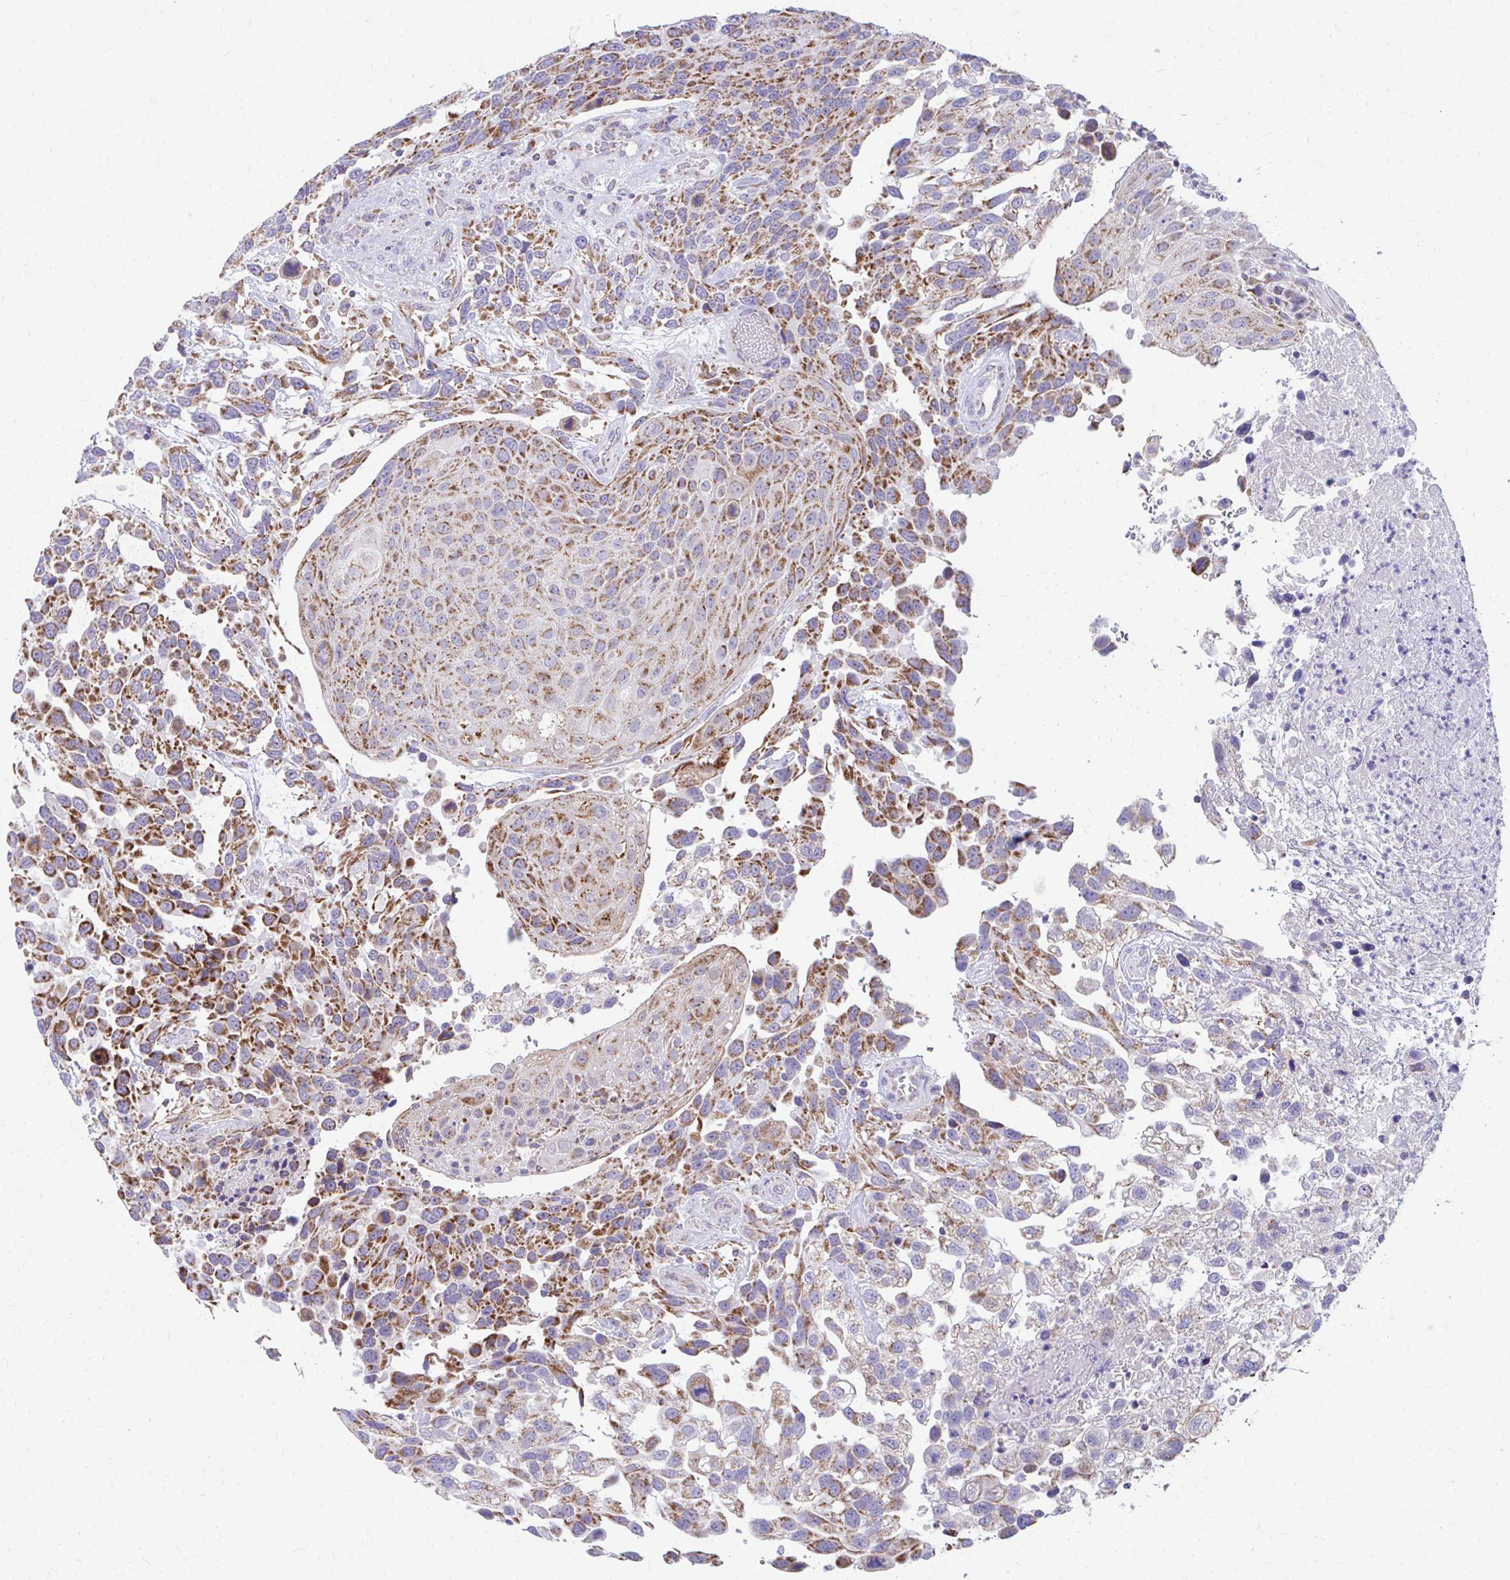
{"staining": {"intensity": "strong", "quantity": ">75%", "location": "cytoplasmic/membranous"}, "tissue": "urothelial cancer", "cell_type": "Tumor cells", "image_type": "cancer", "snomed": [{"axis": "morphology", "description": "Urothelial carcinoma, High grade"}, {"axis": "topography", "description": "Urinary bladder"}], "caption": "Immunohistochemical staining of urothelial cancer reveals strong cytoplasmic/membranous protein expression in about >75% of tumor cells.", "gene": "MRPL19", "patient": {"sex": "female", "age": 70}}